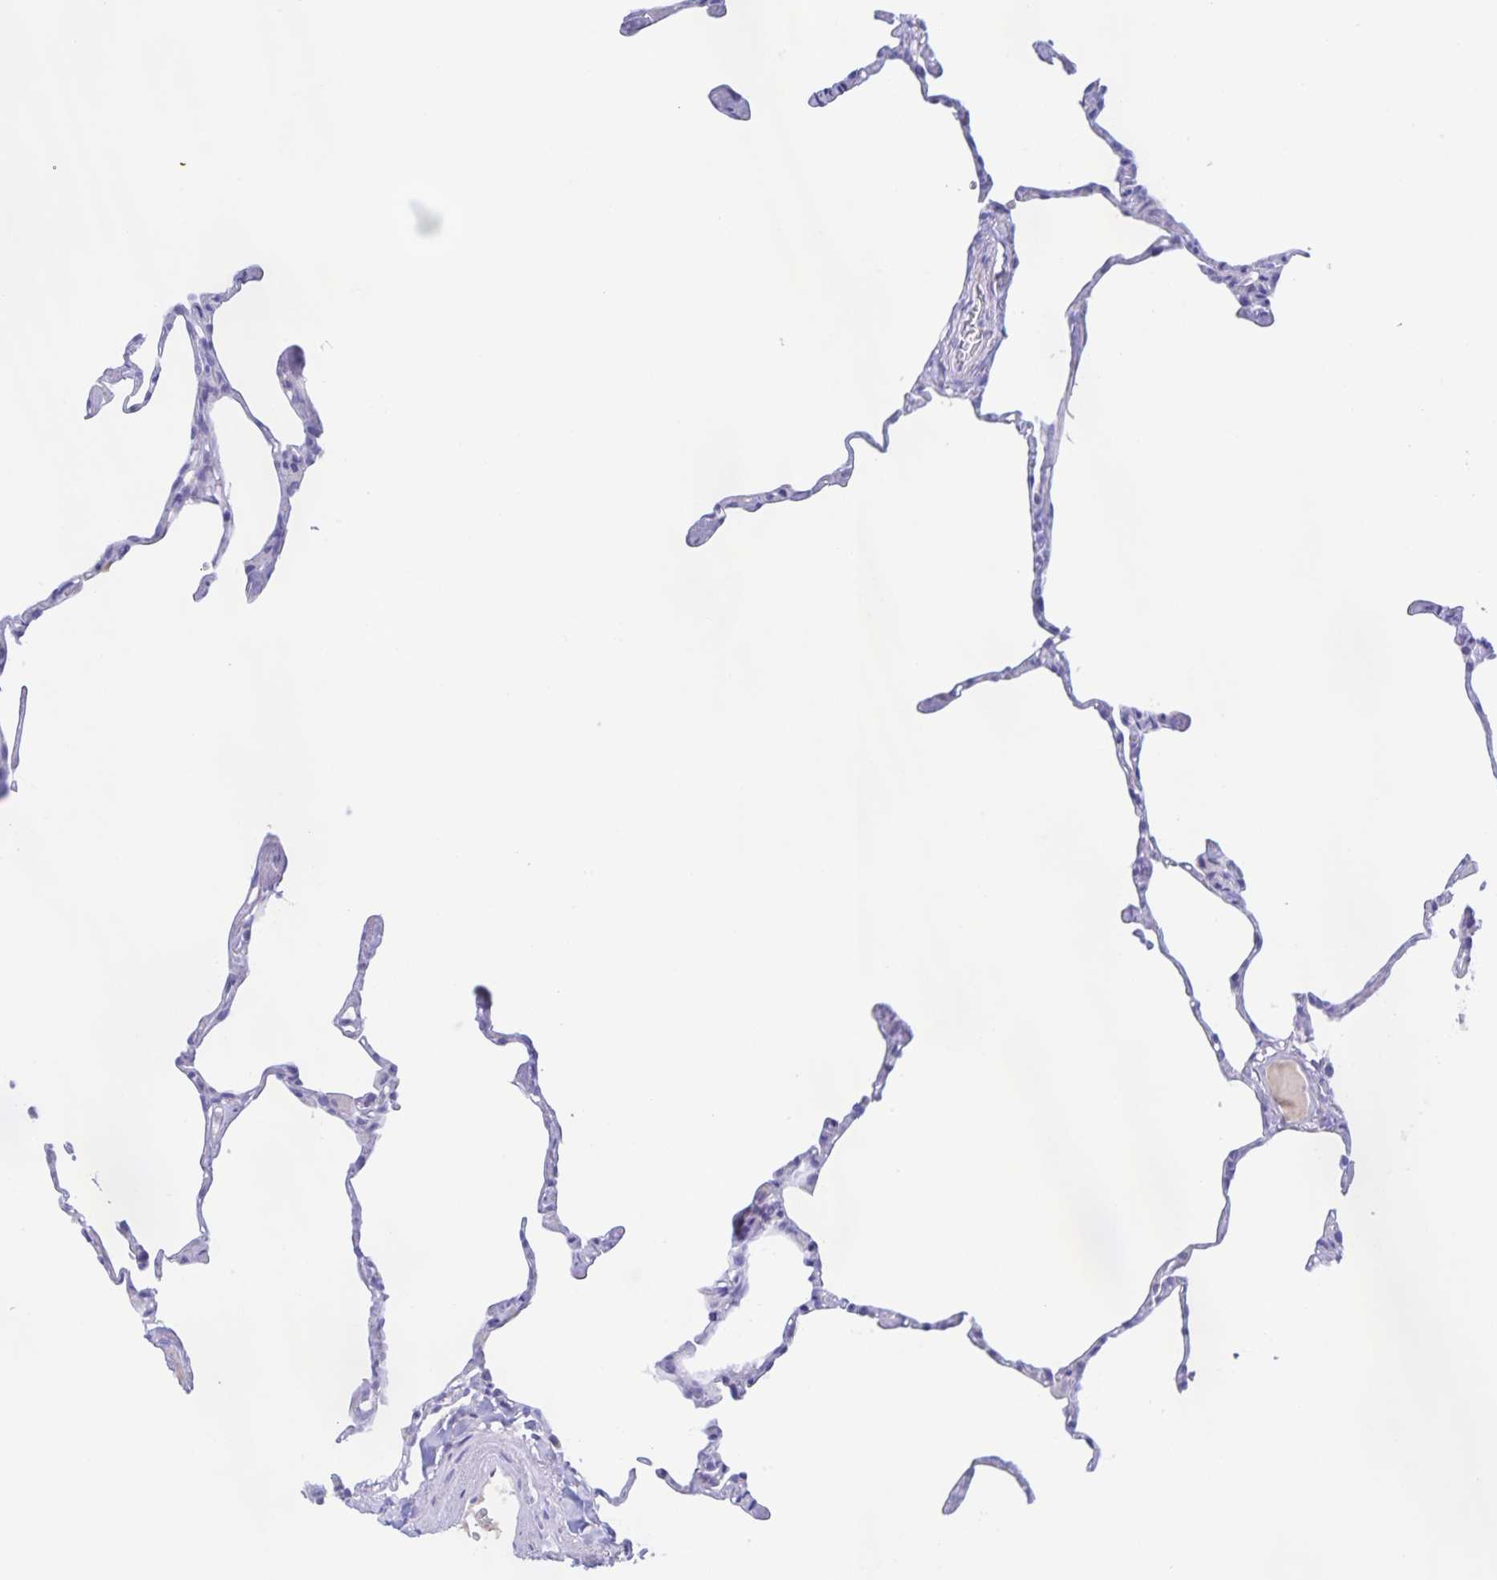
{"staining": {"intensity": "negative", "quantity": "none", "location": "none"}, "tissue": "lung", "cell_type": "Alveolar cells", "image_type": "normal", "snomed": [{"axis": "morphology", "description": "Normal tissue, NOS"}, {"axis": "topography", "description": "Lung"}], "caption": "DAB immunohistochemical staining of unremarkable human lung exhibits no significant positivity in alveolar cells.", "gene": "CATSPER4", "patient": {"sex": "male", "age": 65}}